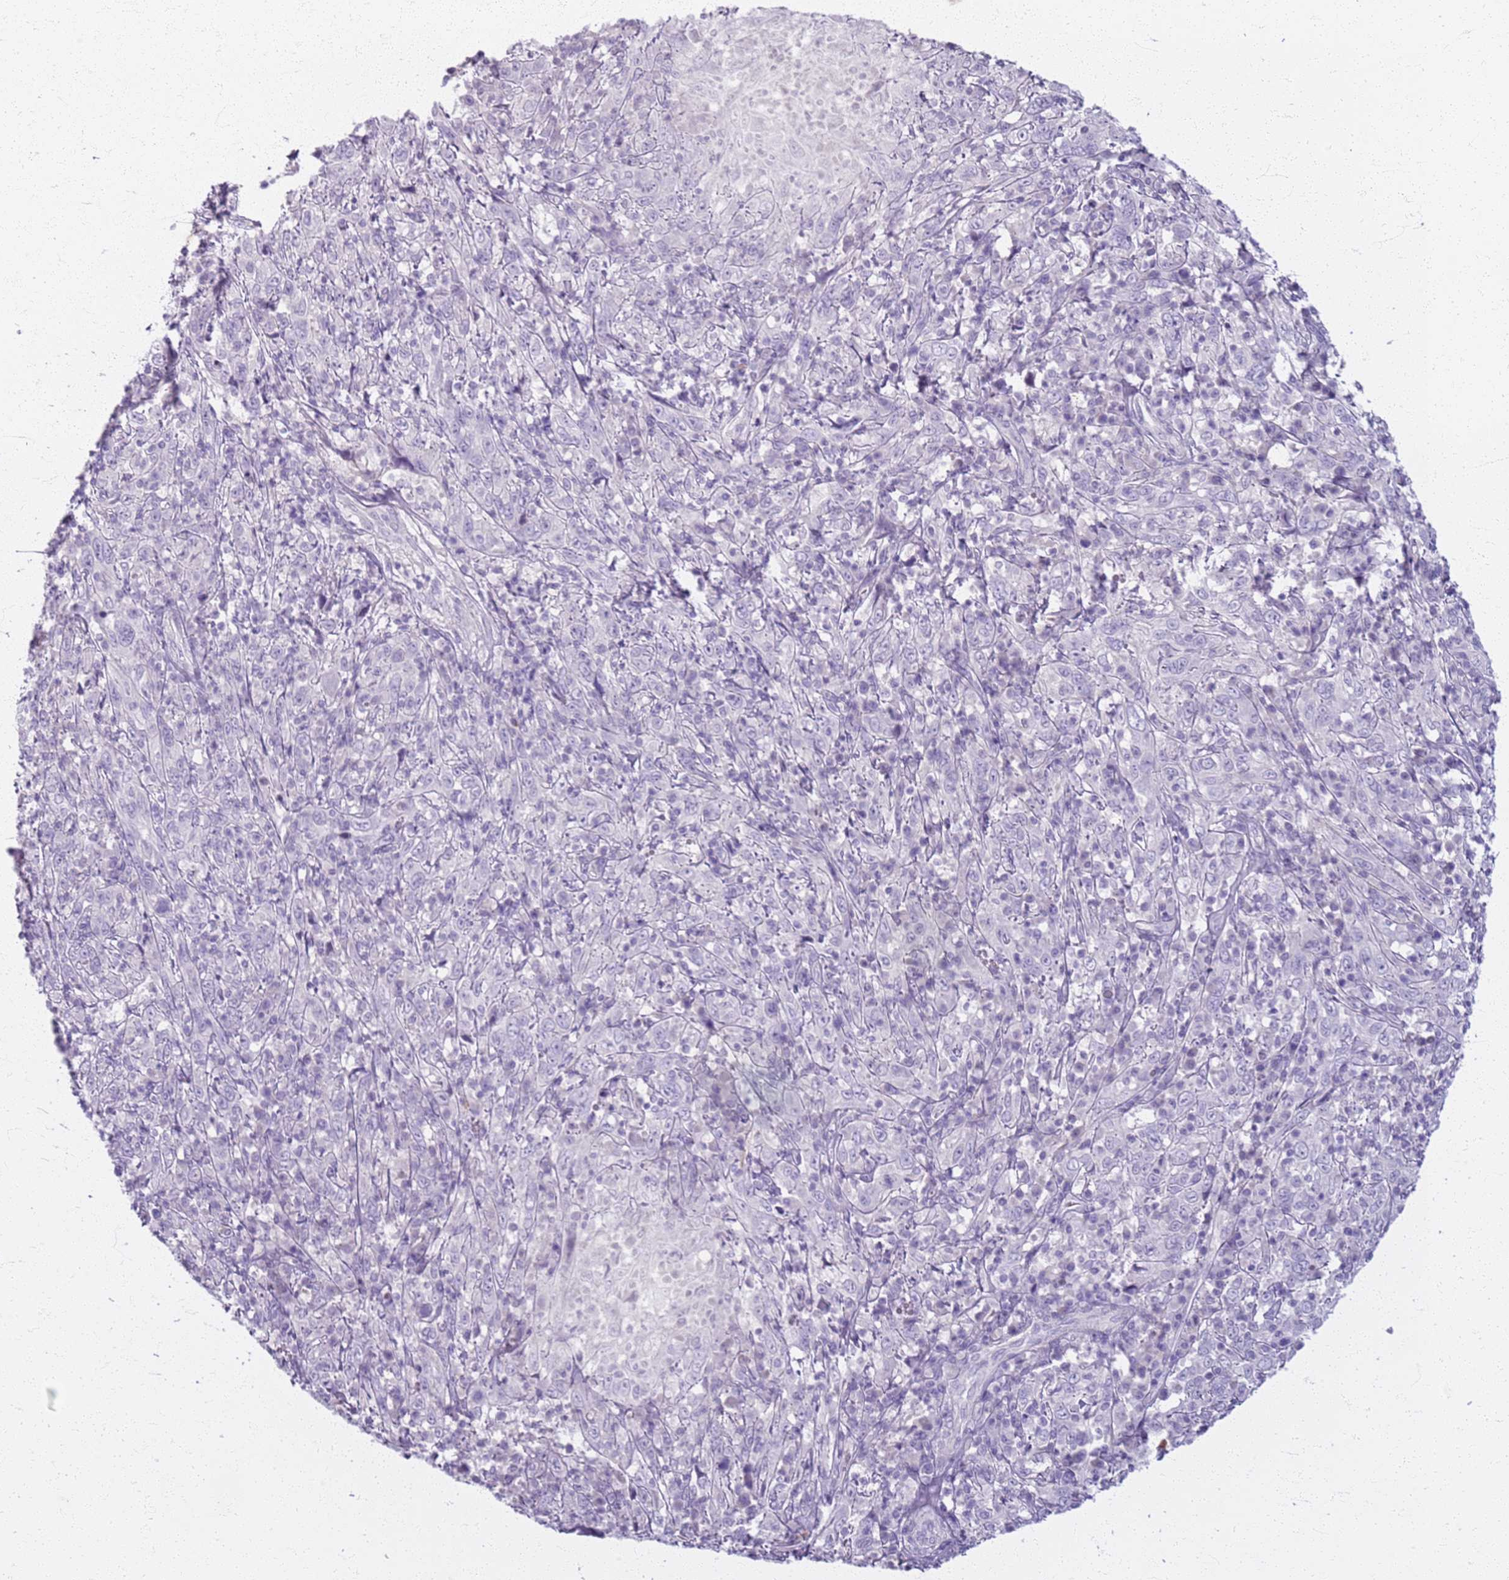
{"staining": {"intensity": "negative", "quantity": "none", "location": "none"}, "tissue": "cervical cancer", "cell_type": "Tumor cells", "image_type": "cancer", "snomed": [{"axis": "morphology", "description": "Squamous cell carcinoma, NOS"}, {"axis": "topography", "description": "Cervix"}], "caption": "This is an IHC micrograph of cervical squamous cell carcinoma. There is no expression in tumor cells.", "gene": "CSRP3", "patient": {"sex": "female", "age": 46}}